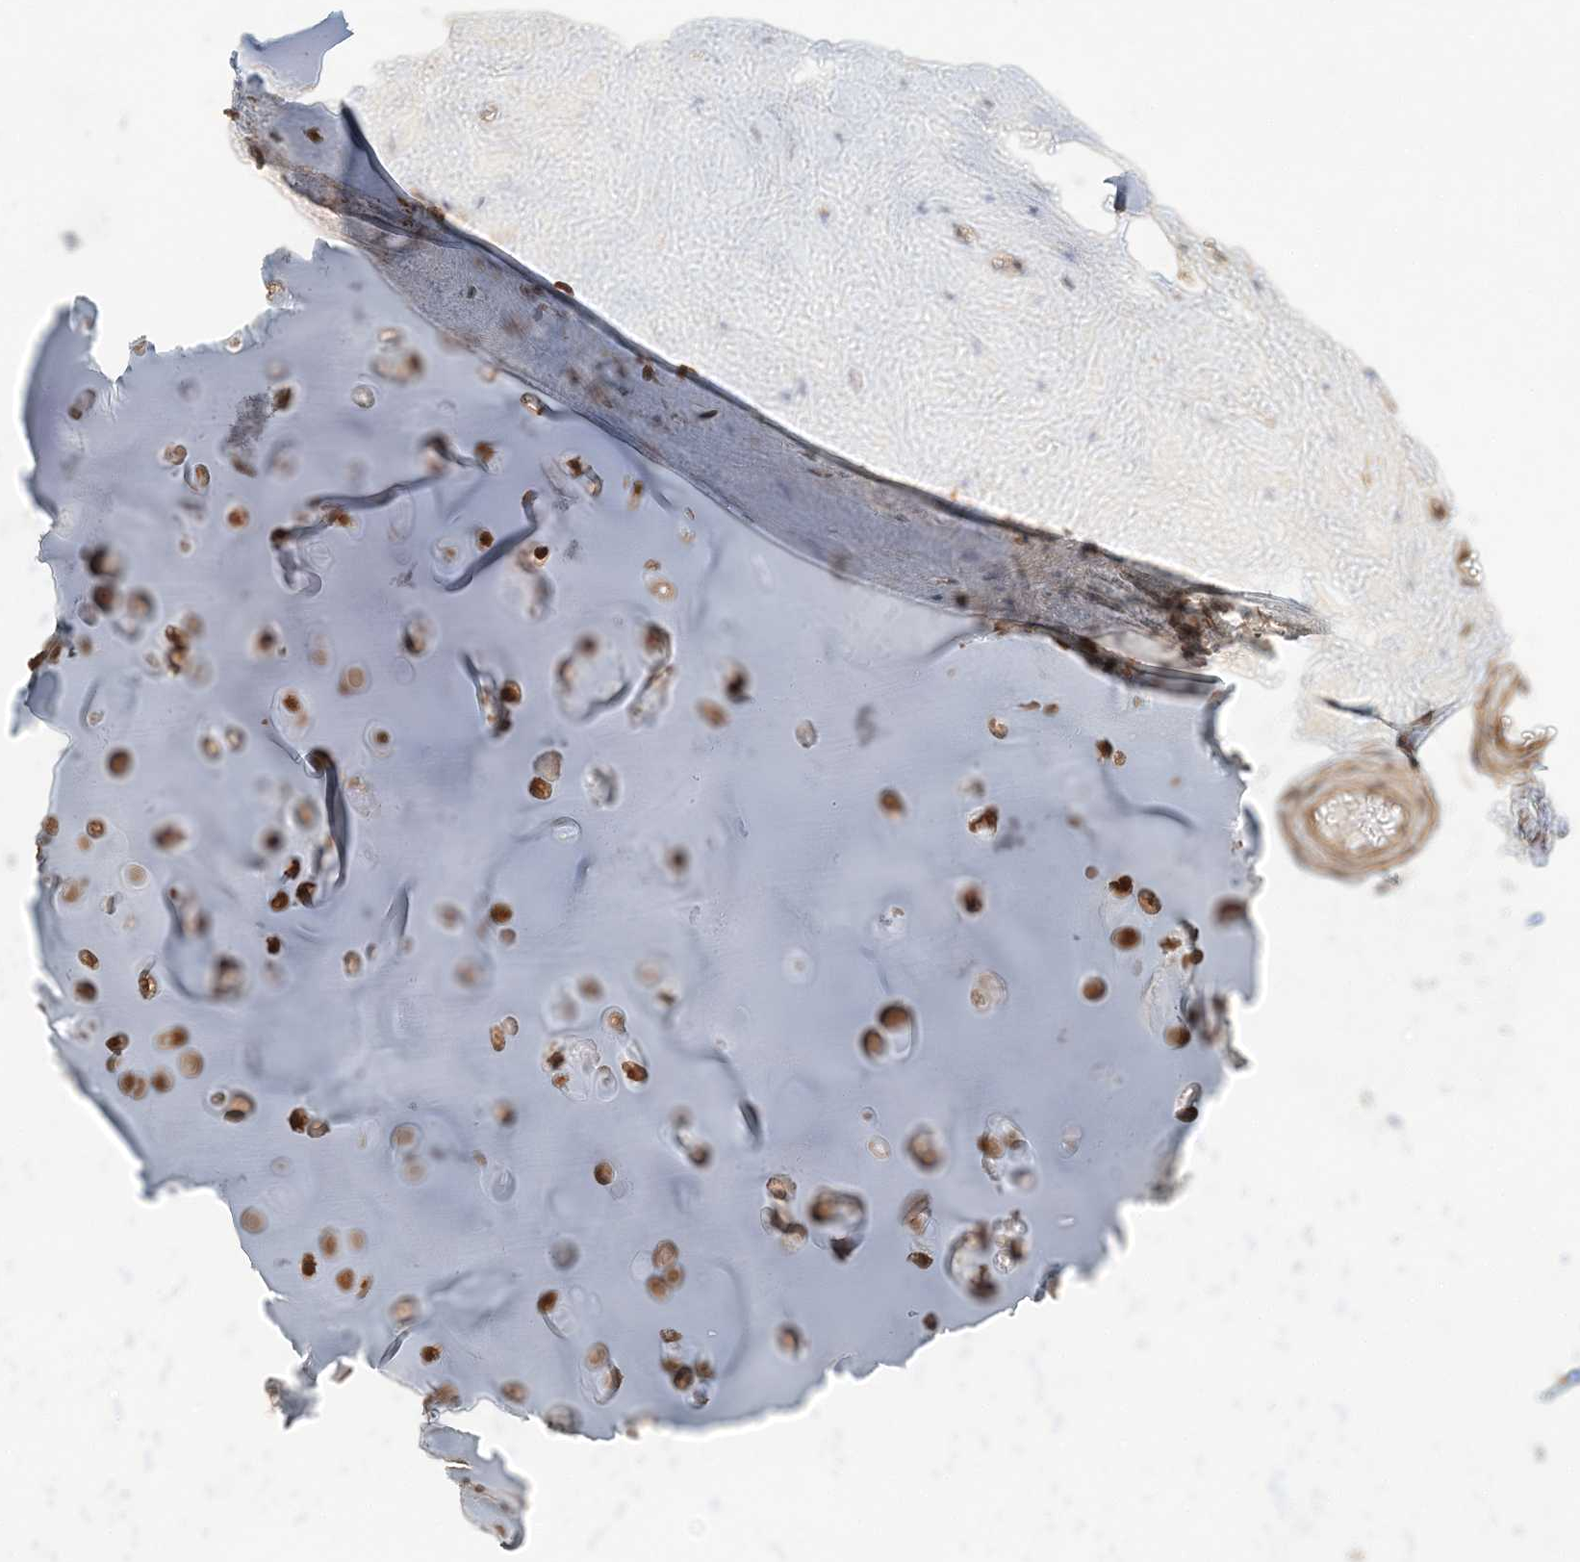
{"staining": {"intensity": "weak", "quantity": "25%-75%", "location": "cytoplasmic/membranous"}, "tissue": "adipose tissue", "cell_type": "Adipocytes", "image_type": "normal", "snomed": [{"axis": "morphology", "description": "Normal tissue, NOS"}, {"axis": "morphology", "description": "Basal cell carcinoma"}, {"axis": "topography", "description": "Cartilage tissue"}, {"axis": "topography", "description": "Nasopharynx"}, {"axis": "topography", "description": "Oral tissue"}], "caption": "Immunohistochemical staining of unremarkable human adipose tissue demonstrates weak cytoplasmic/membranous protein staining in approximately 25%-75% of adipocytes. Immunohistochemistry (ihc) stains the protein in brown and the nuclei are stained blue.", "gene": "KIAA0232", "patient": {"sex": "female", "age": 77}}